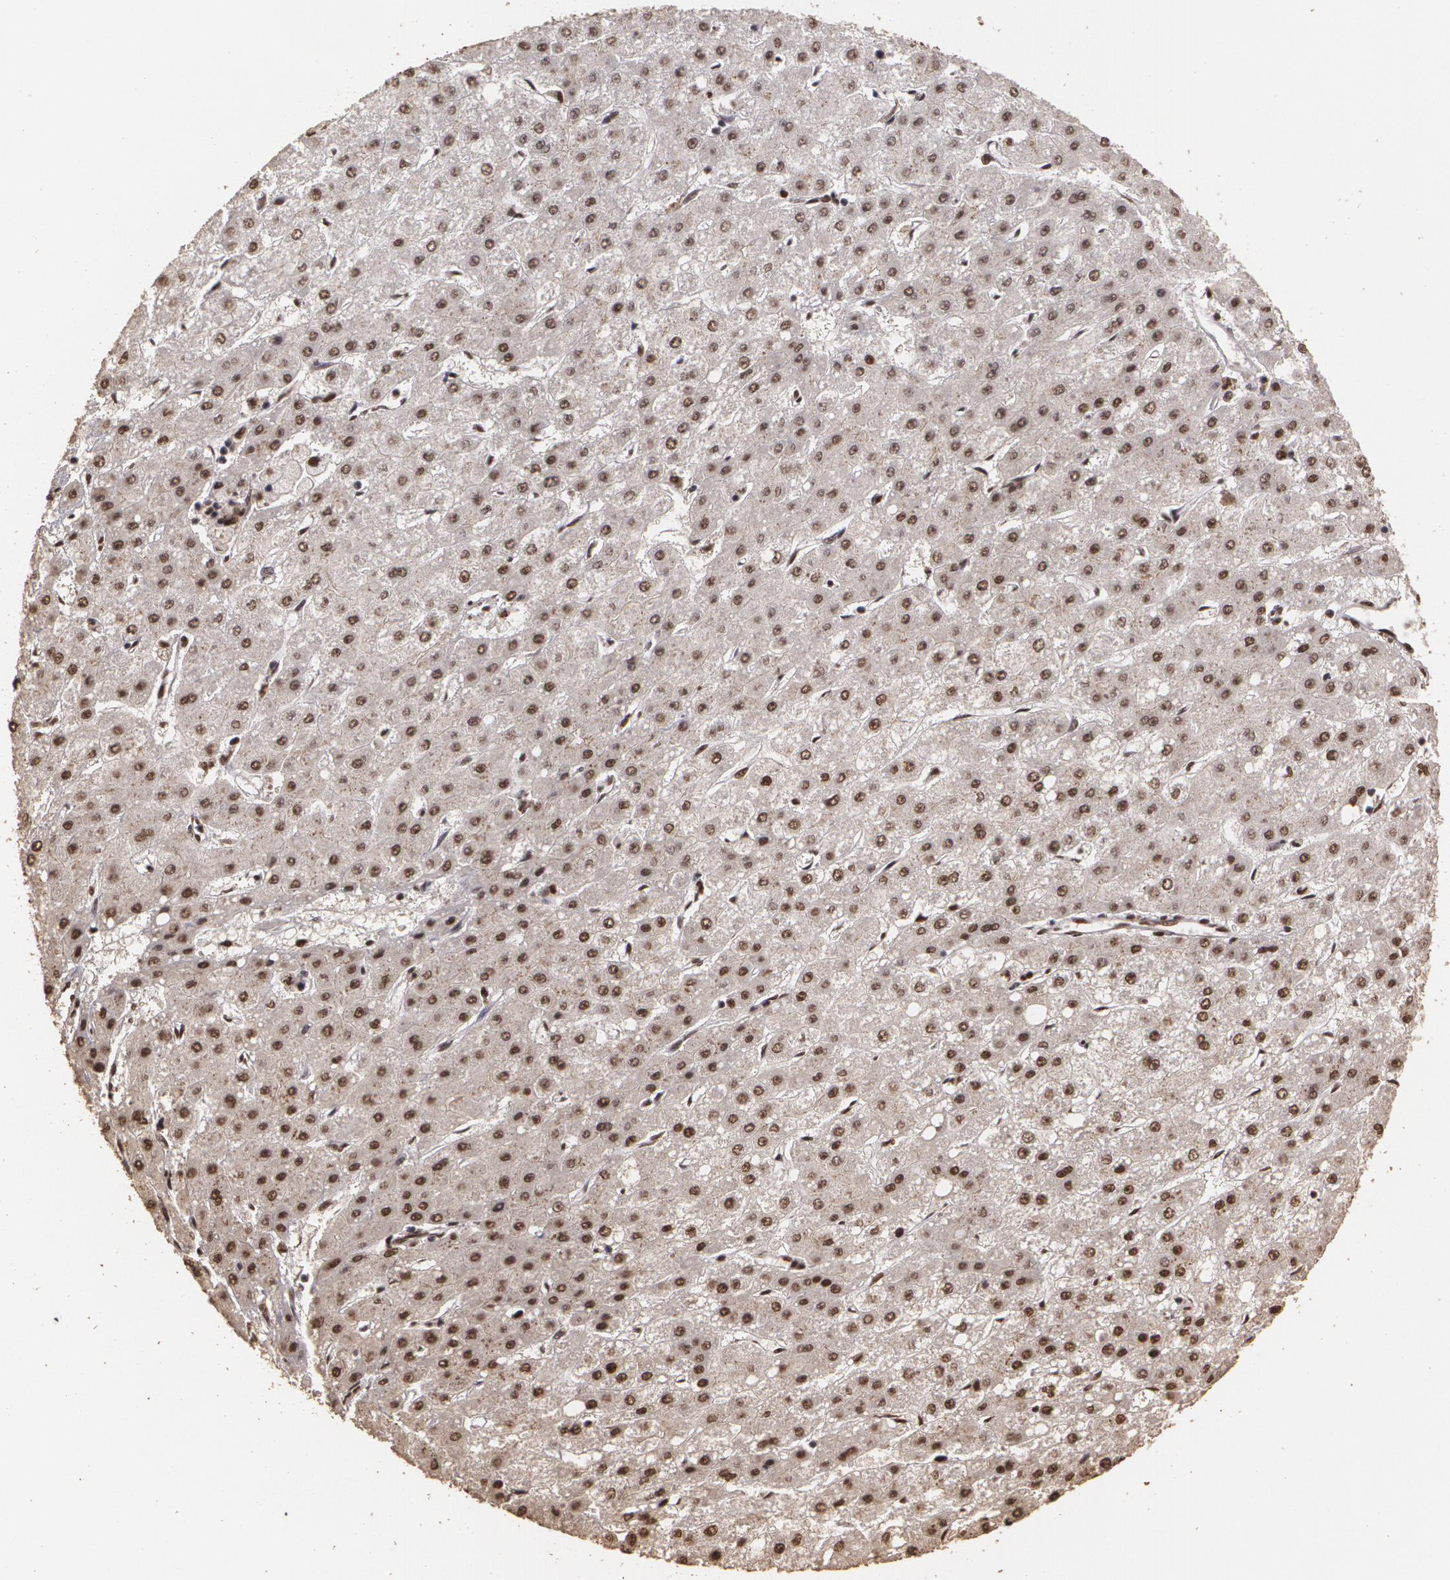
{"staining": {"intensity": "moderate", "quantity": ">75%", "location": "cytoplasmic/membranous,nuclear"}, "tissue": "liver cancer", "cell_type": "Tumor cells", "image_type": "cancer", "snomed": [{"axis": "morphology", "description": "Carcinoma, Hepatocellular, NOS"}, {"axis": "topography", "description": "Liver"}], "caption": "Protein staining of liver cancer tissue reveals moderate cytoplasmic/membranous and nuclear expression in about >75% of tumor cells. (IHC, brightfield microscopy, high magnification).", "gene": "RCOR1", "patient": {"sex": "female", "age": 52}}